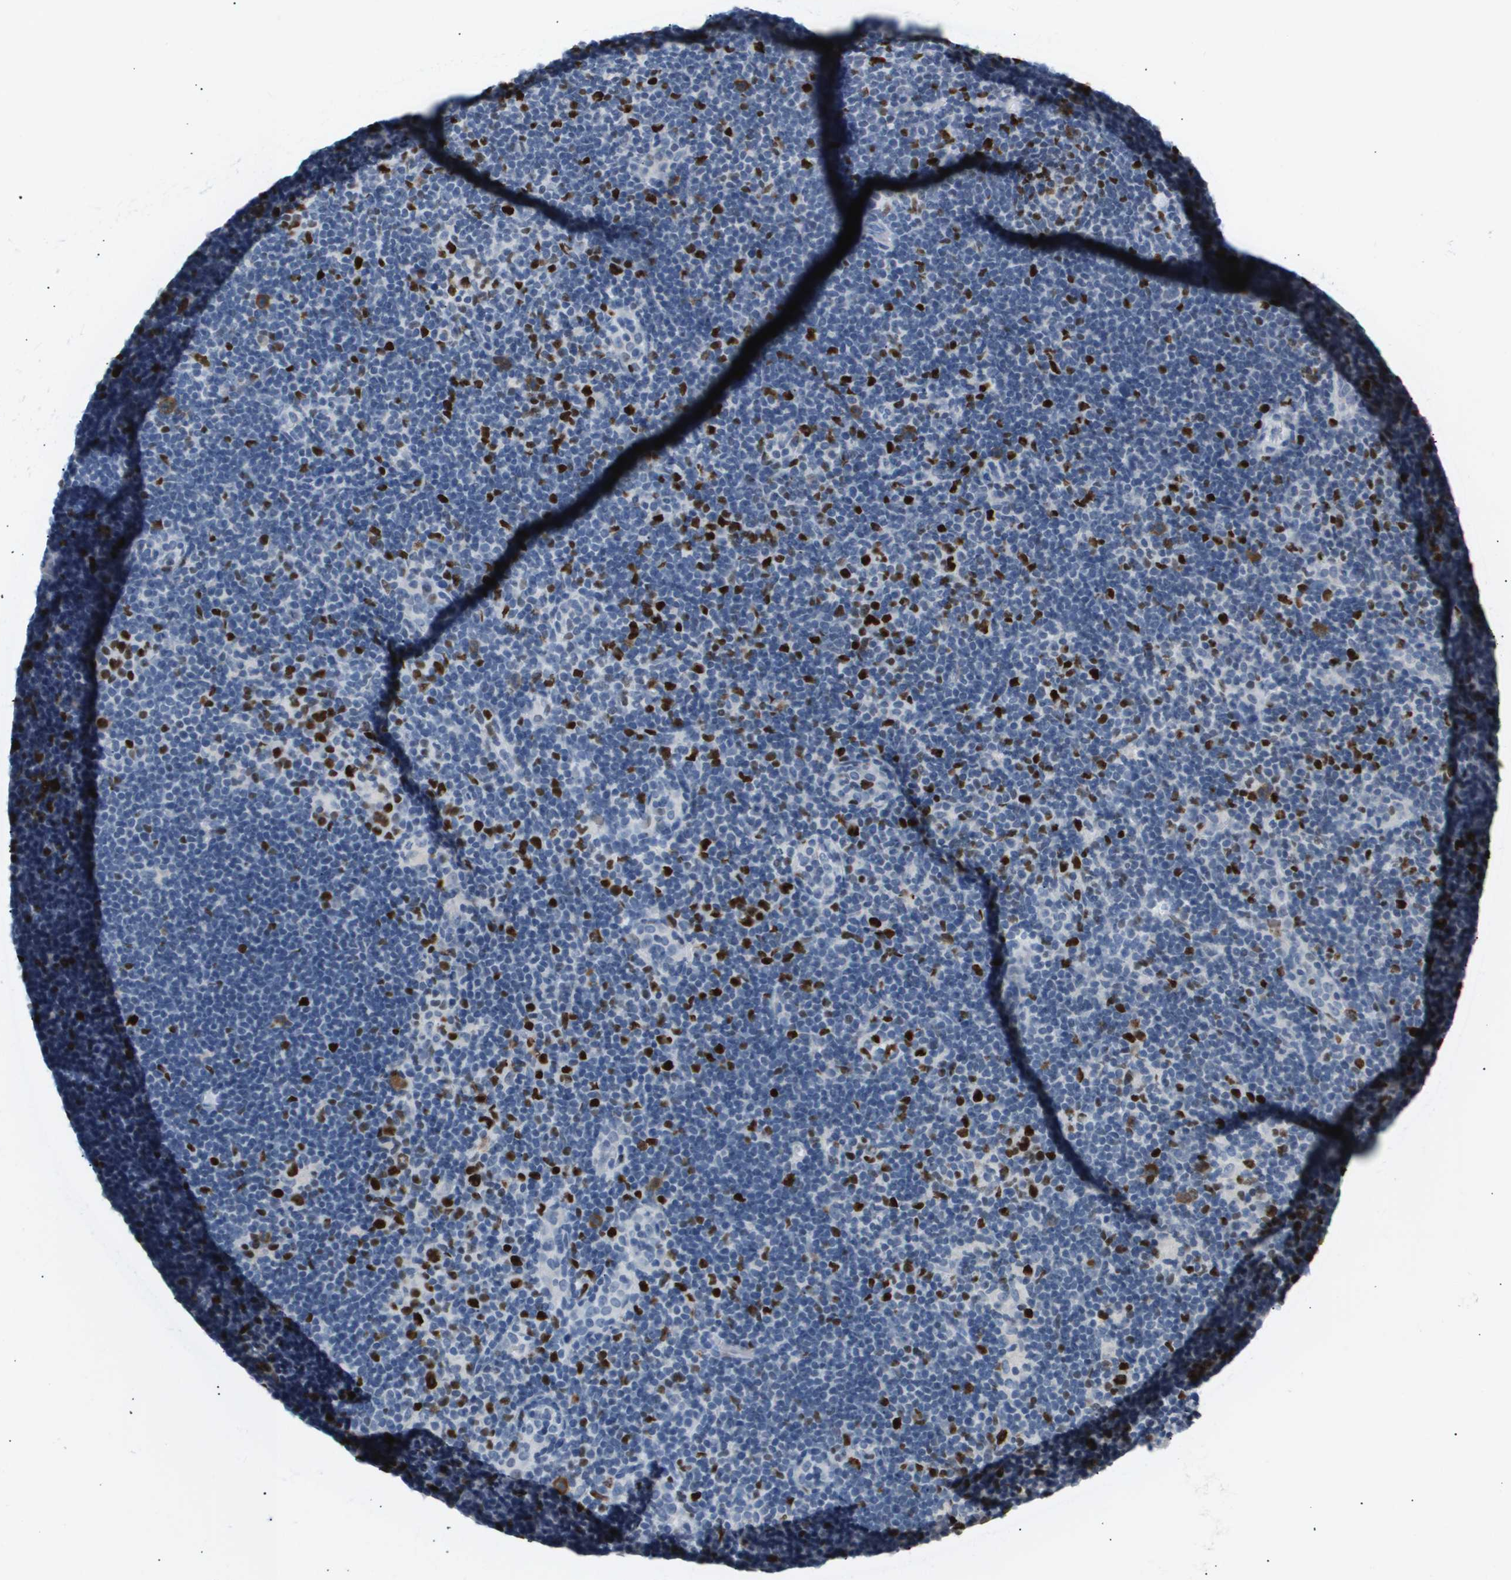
{"staining": {"intensity": "strong", "quantity": ">75%", "location": "nuclear"}, "tissue": "lymphoma", "cell_type": "Tumor cells", "image_type": "cancer", "snomed": [{"axis": "morphology", "description": "Hodgkin's disease, NOS"}, {"axis": "topography", "description": "Lymph node"}], "caption": "Protein analysis of lymphoma tissue reveals strong nuclear expression in about >75% of tumor cells. The protein of interest is shown in brown color, while the nuclei are stained blue.", "gene": "ANAPC2", "patient": {"sex": "female", "age": 57}}